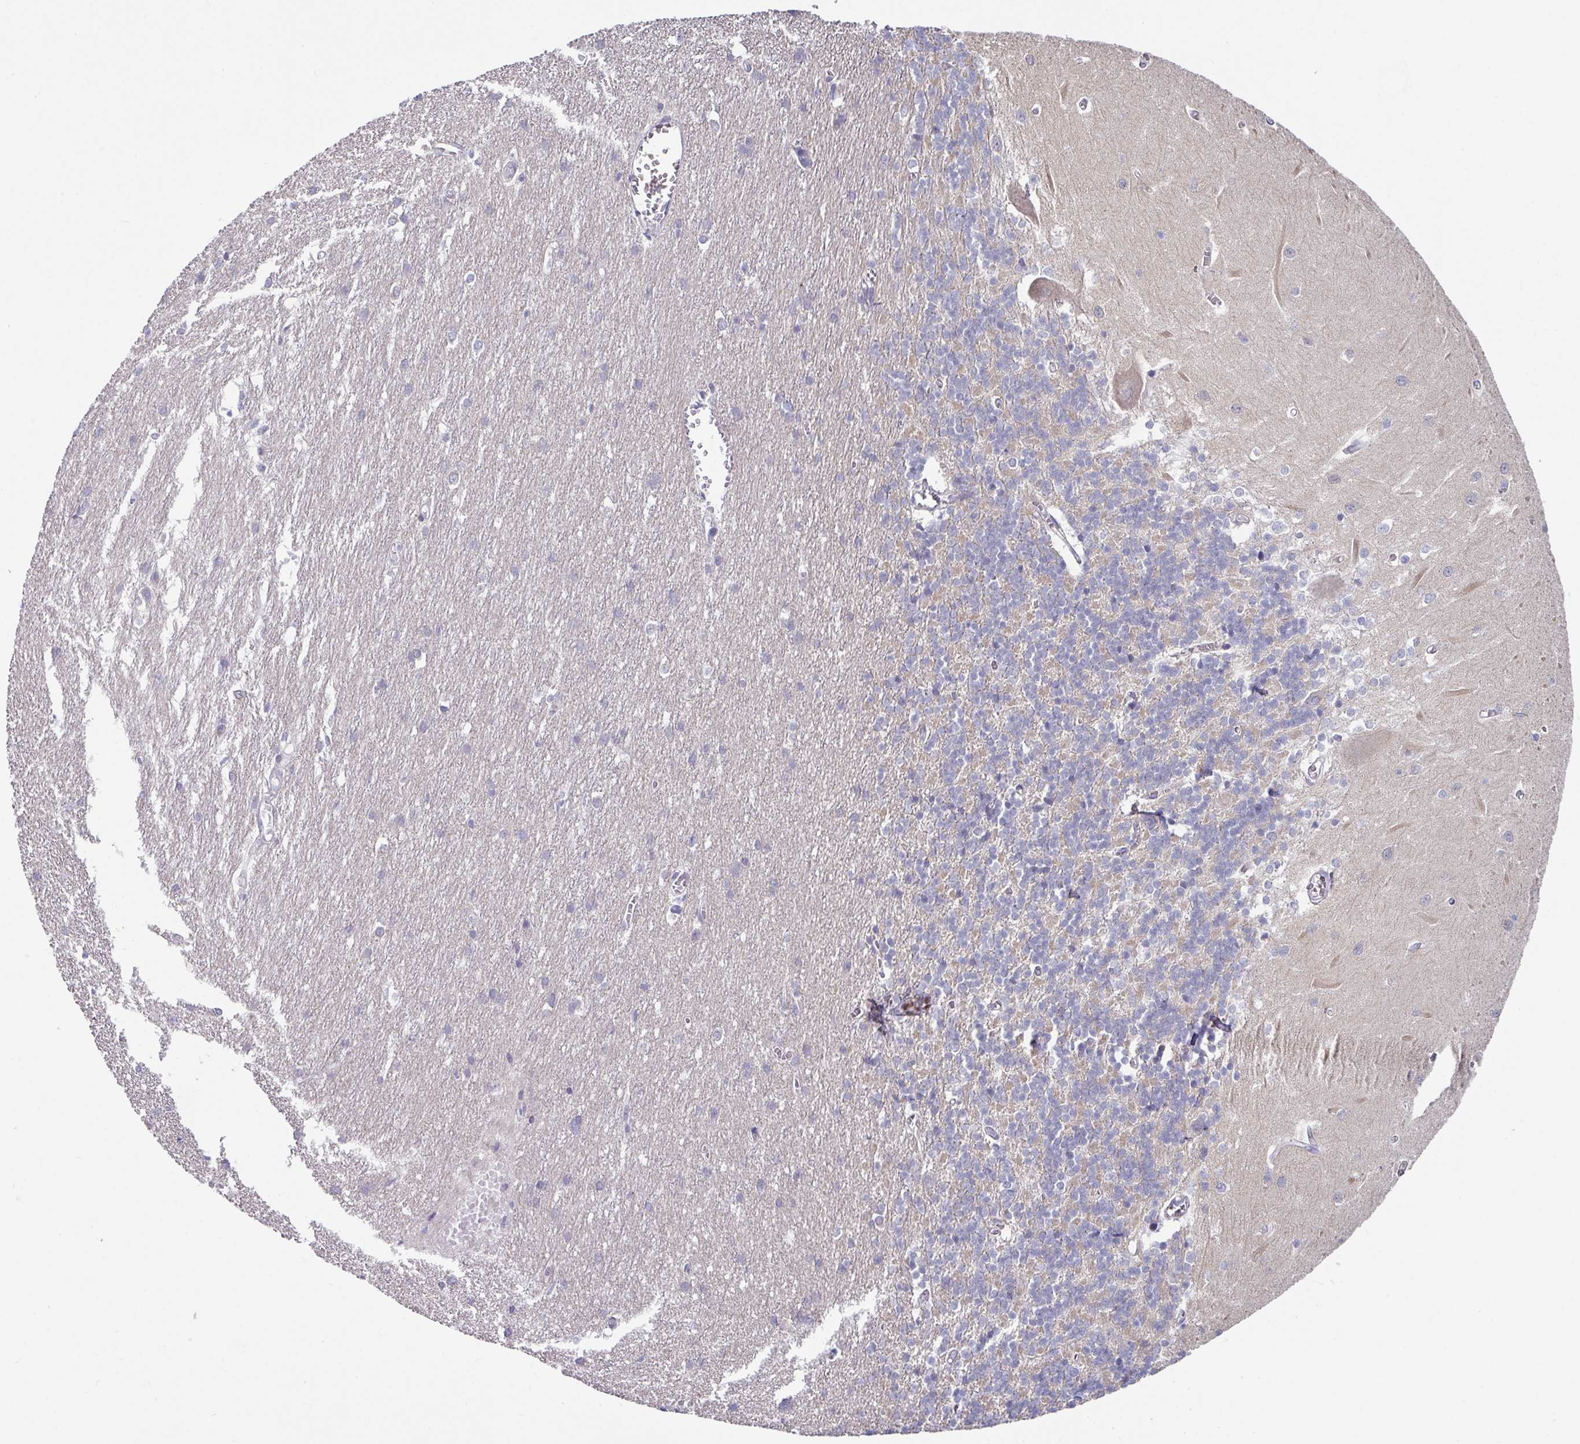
{"staining": {"intensity": "negative", "quantity": "none", "location": "none"}, "tissue": "cerebellum", "cell_type": "Cells in granular layer", "image_type": "normal", "snomed": [{"axis": "morphology", "description": "Normal tissue, NOS"}, {"axis": "topography", "description": "Cerebellum"}], "caption": "Cerebellum stained for a protein using immunohistochemistry (IHC) demonstrates no expression cells in granular layer.", "gene": "TMED5", "patient": {"sex": "male", "age": 37}}